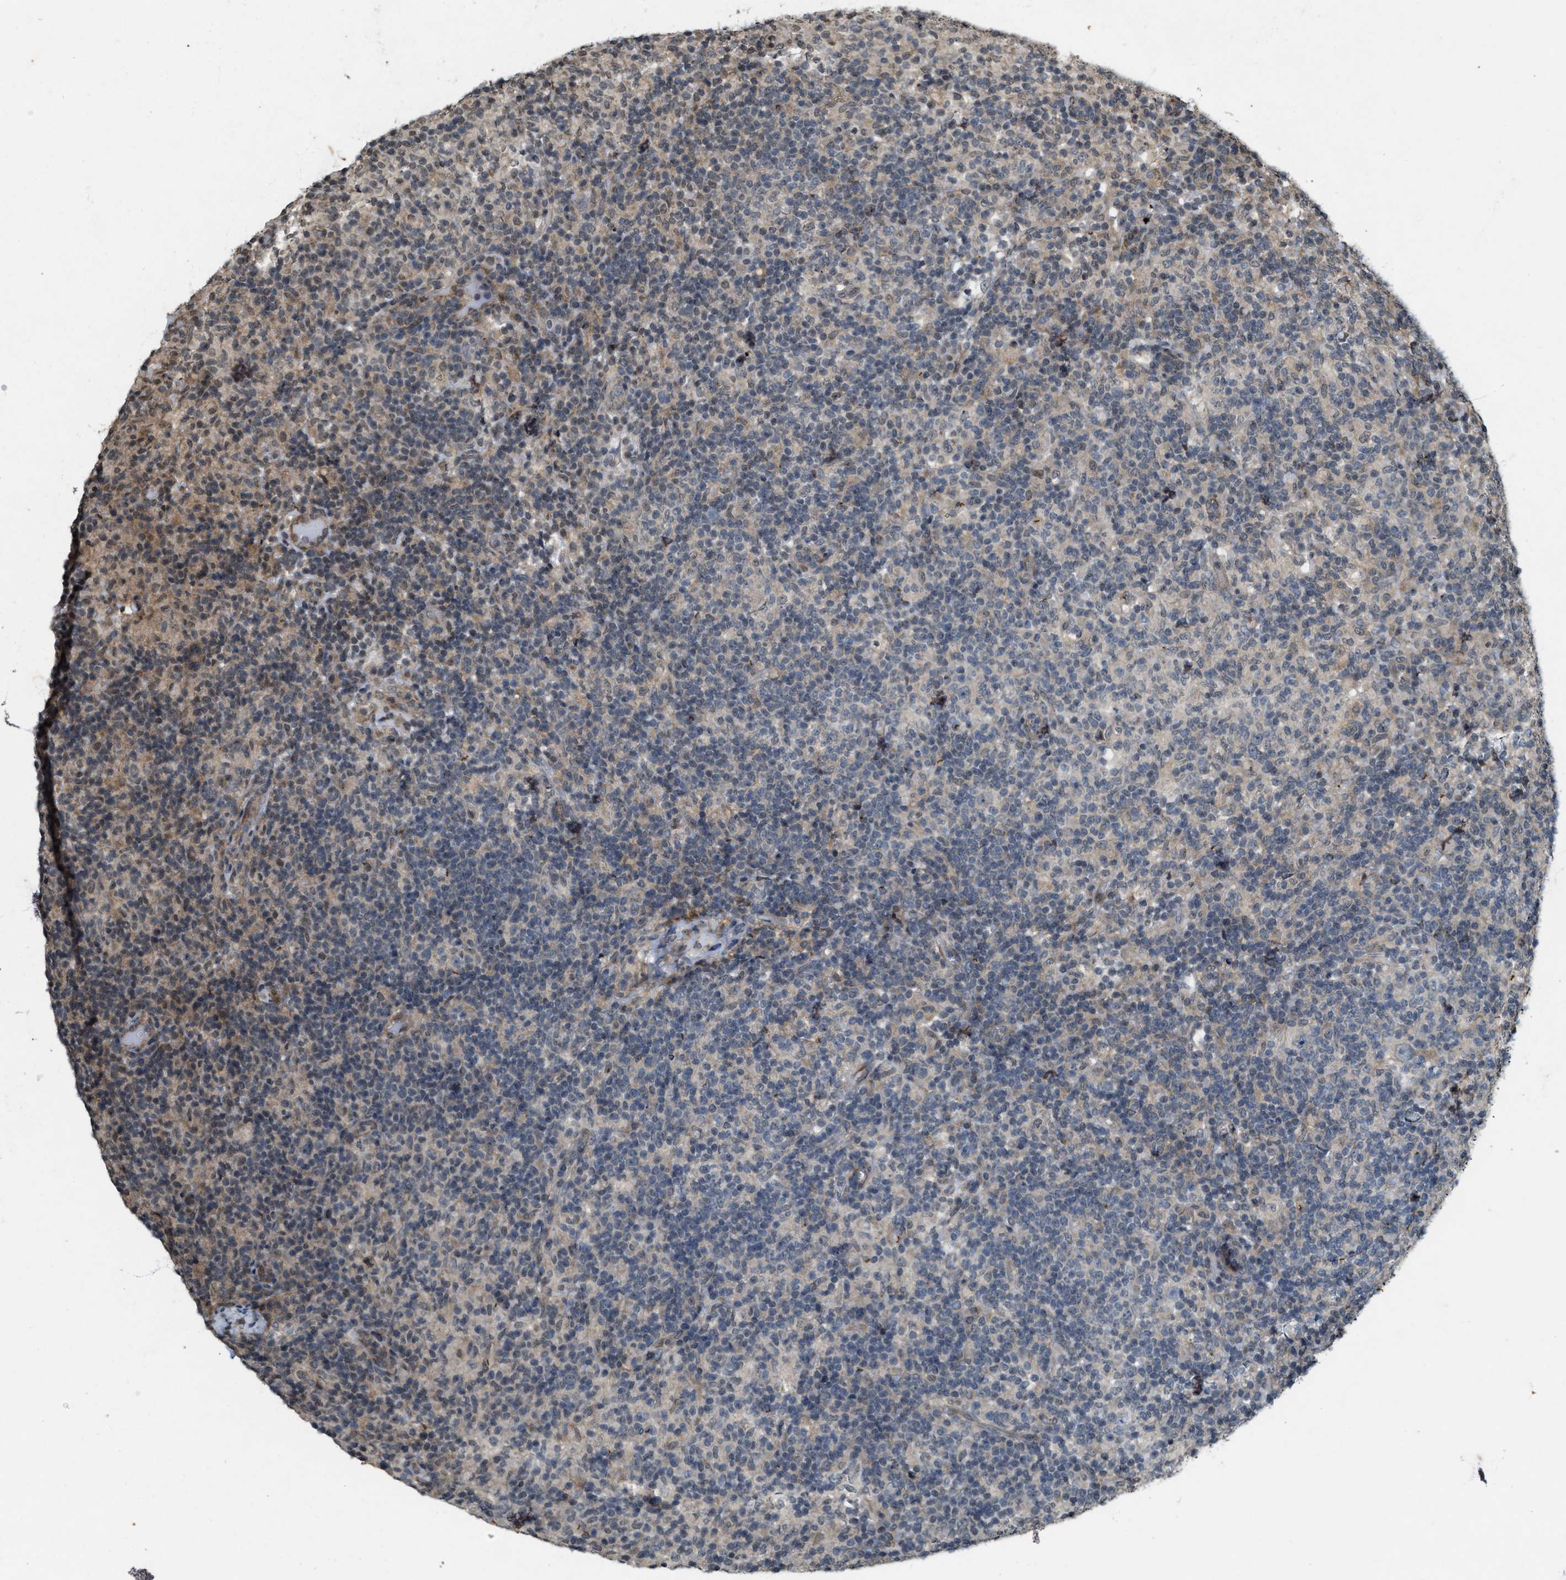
{"staining": {"intensity": "negative", "quantity": "none", "location": "none"}, "tissue": "lymphoma", "cell_type": "Tumor cells", "image_type": "cancer", "snomed": [{"axis": "morphology", "description": "Hodgkin's disease, NOS"}, {"axis": "topography", "description": "Lymph node"}], "caption": "The histopathology image exhibits no staining of tumor cells in lymphoma.", "gene": "KIF21A", "patient": {"sex": "male", "age": 70}}